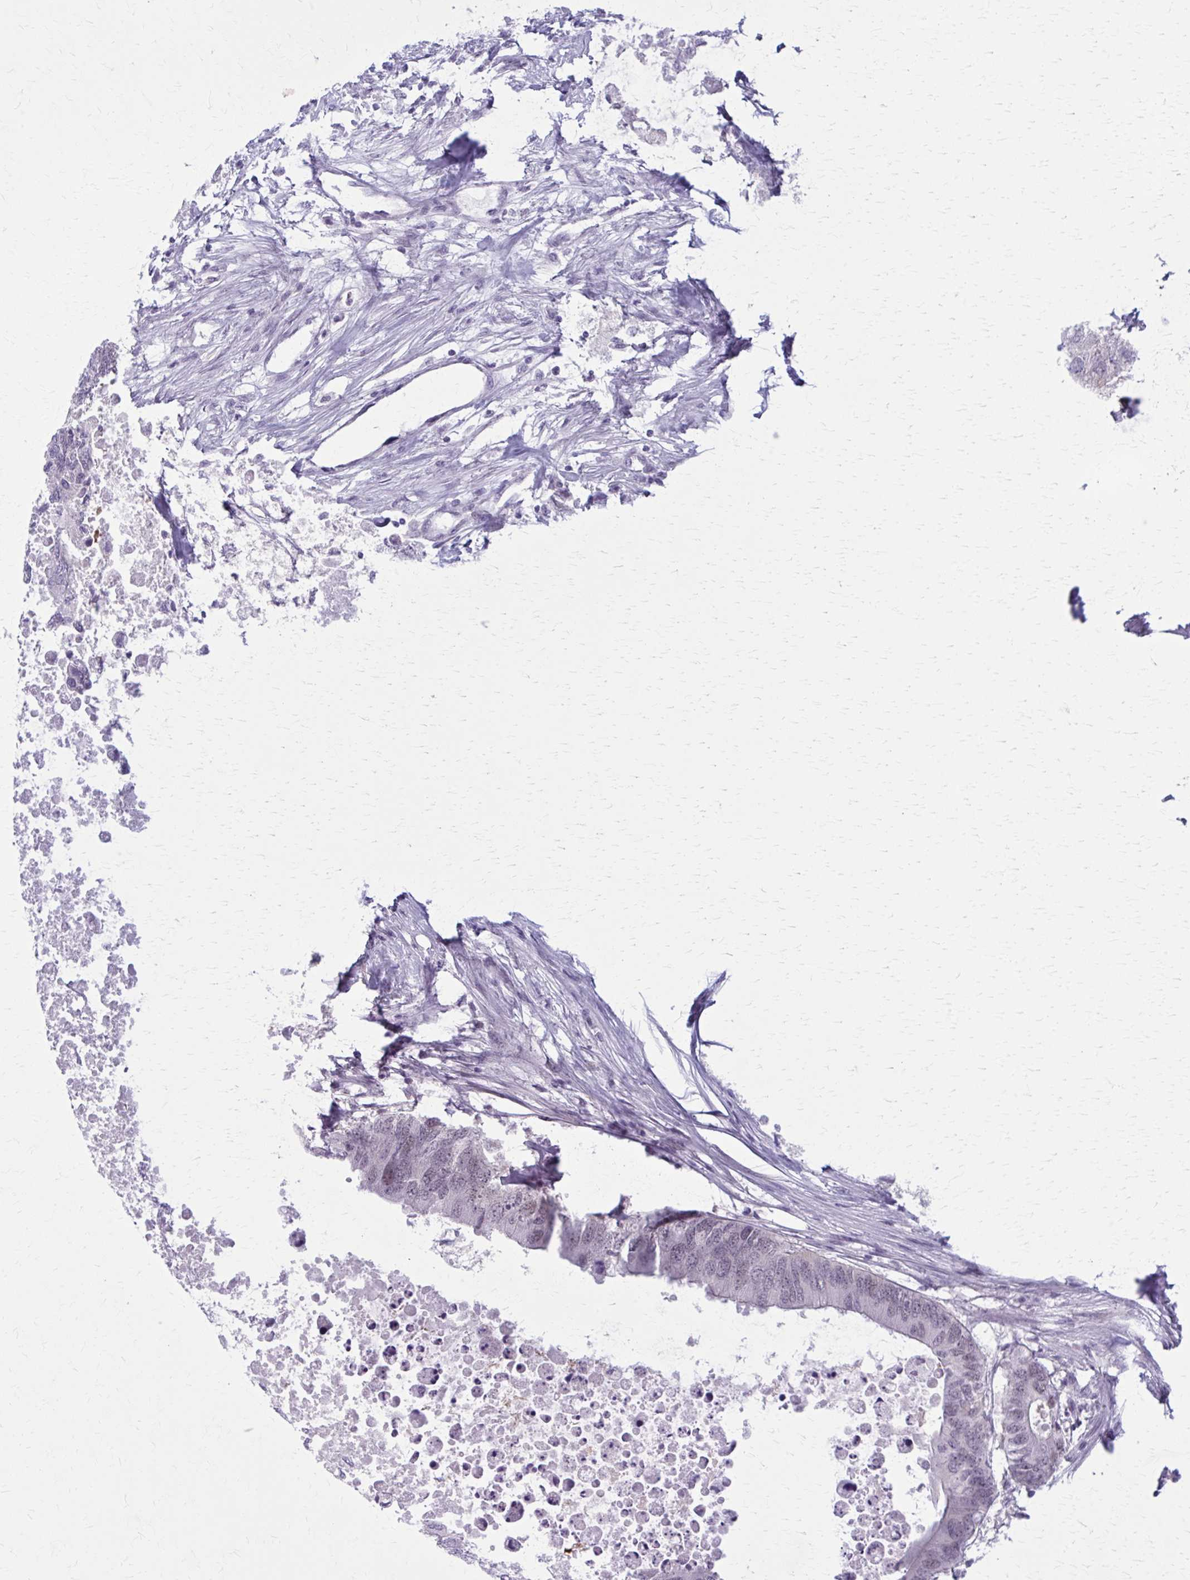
{"staining": {"intensity": "negative", "quantity": "none", "location": "none"}, "tissue": "colorectal cancer", "cell_type": "Tumor cells", "image_type": "cancer", "snomed": [{"axis": "morphology", "description": "Adenocarcinoma, NOS"}, {"axis": "topography", "description": "Colon"}], "caption": "A micrograph of colorectal cancer stained for a protein exhibits no brown staining in tumor cells.", "gene": "NUMBL", "patient": {"sex": "male", "age": 71}}